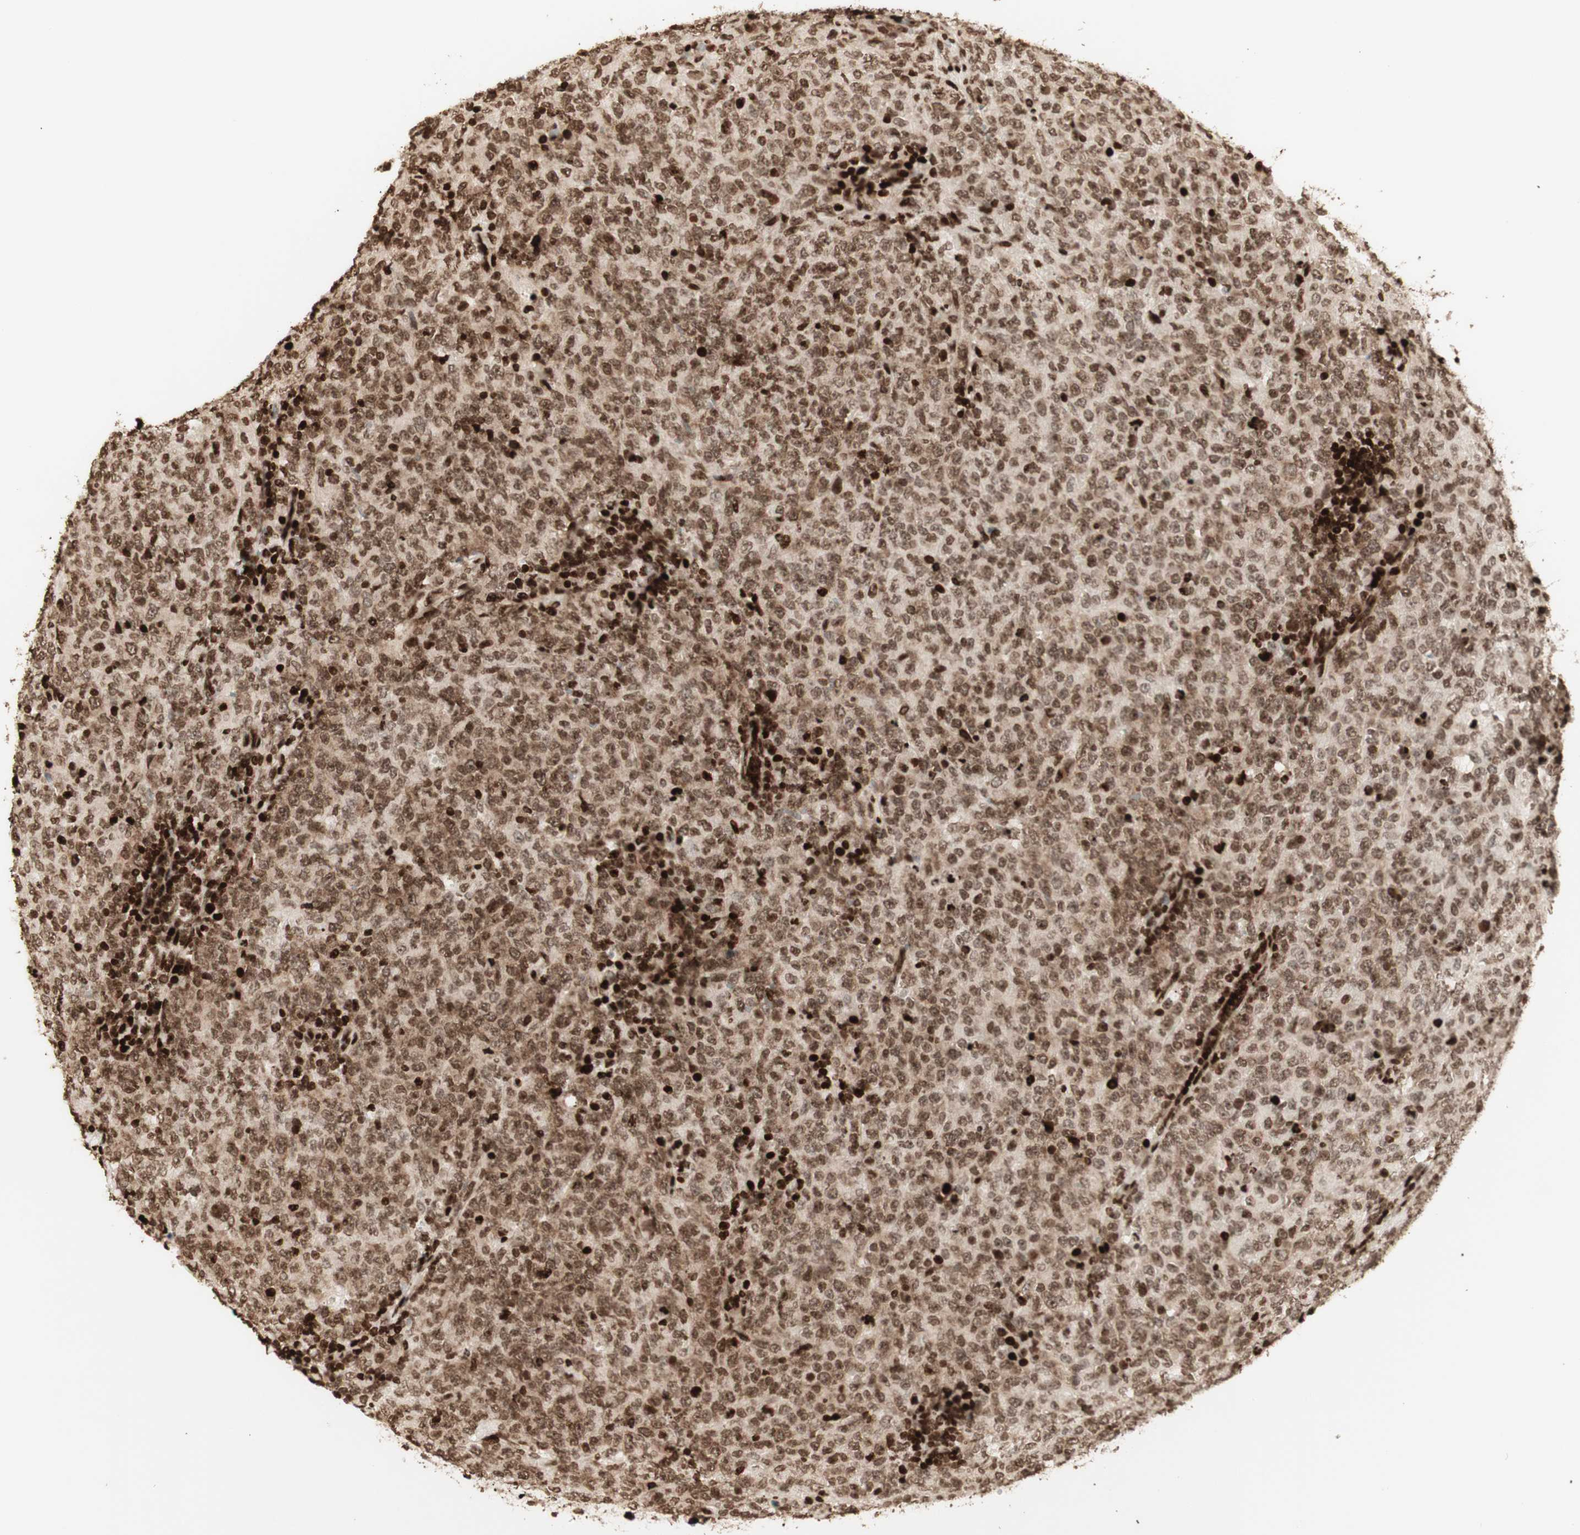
{"staining": {"intensity": "moderate", "quantity": ">75%", "location": "nuclear"}, "tissue": "lymphoma", "cell_type": "Tumor cells", "image_type": "cancer", "snomed": [{"axis": "morphology", "description": "Malignant lymphoma, non-Hodgkin's type, High grade"}, {"axis": "topography", "description": "Tonsil"}], "caption": "There is medium levels of moderate nuclear expression in tumor cells of high-grade malignant lymphoma, non-Hodgkin's type, as demonstrated by immunohistochemical staining (brown color).", "gene": "NCAPD2", "patient": {"sex": "female", "age": 36}}